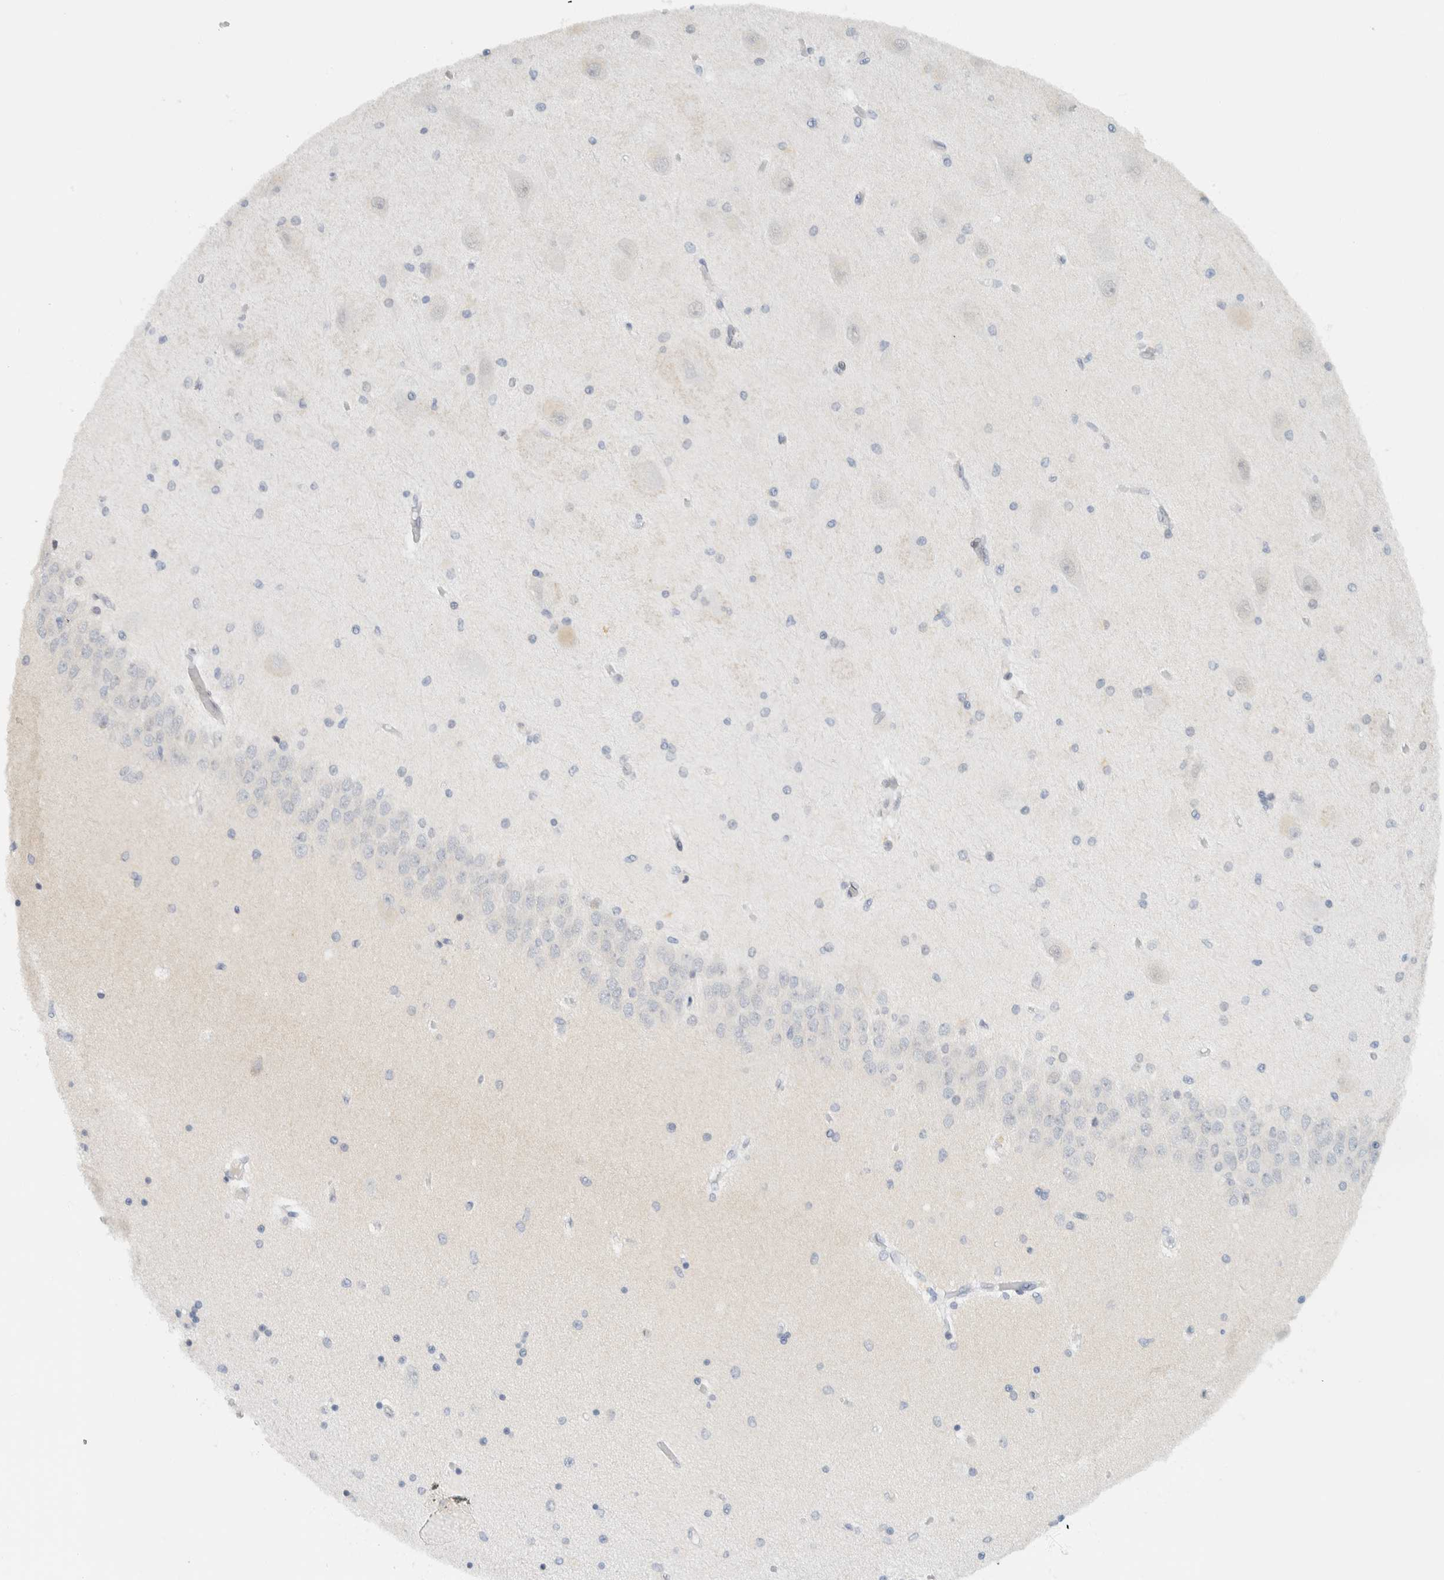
{"staining": {"intensity": "negative", "quantity": "none", "location": "none"}, "tissue": "hippocampus", "cell_type": "Glial cells", "image_type": "normal", "snomed": [{"axis": "morphology", "description": "Normal tissue, NOS"}, {"axis": "topography", "description": "Hippocampus"}], "caption": "Immunohistochemical staining of benign hippocampus exhibits no significant positivity in glial cells. (IHC, brightfield microscopy, high magnification).", "gene": "C1QTNF12", "patient": {"sex": "female", "age": 54}}